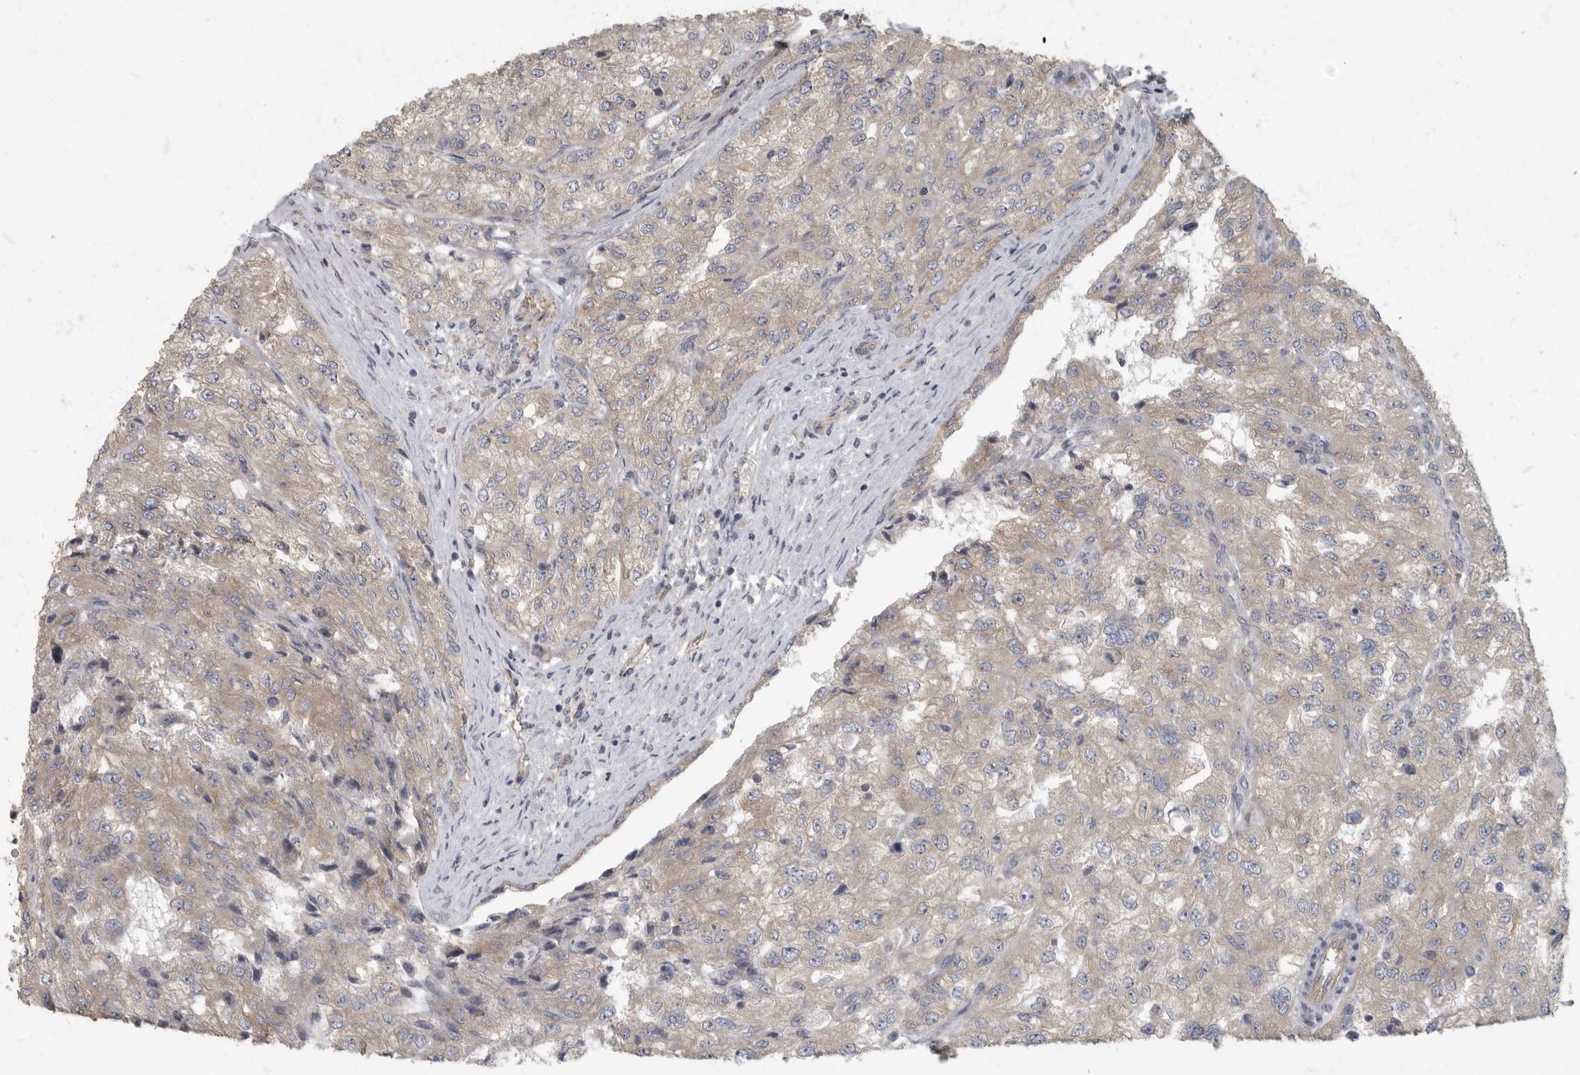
{"staining": {"intensity": "negative", "quantity": "none", "location": "none"}, "tissue": "renal cancer", "cell_type": "Tumor cells", "image_type": "cancer", "snomed": [{"axis": "morphology", "description": "Adenocarcinoma, NOS"}, {"axis": "topography", "description": "Kidney"}], "caption": "This photomicrograph is of renal adenocarcinoma stained with immunohistochemistry (IHC) to label a protein in brown with the nuclei are counter-stained blue. There is no positivity in tumor cells.", "gene": "PDK1", "patient": {"sex": "female", "age": 54}}